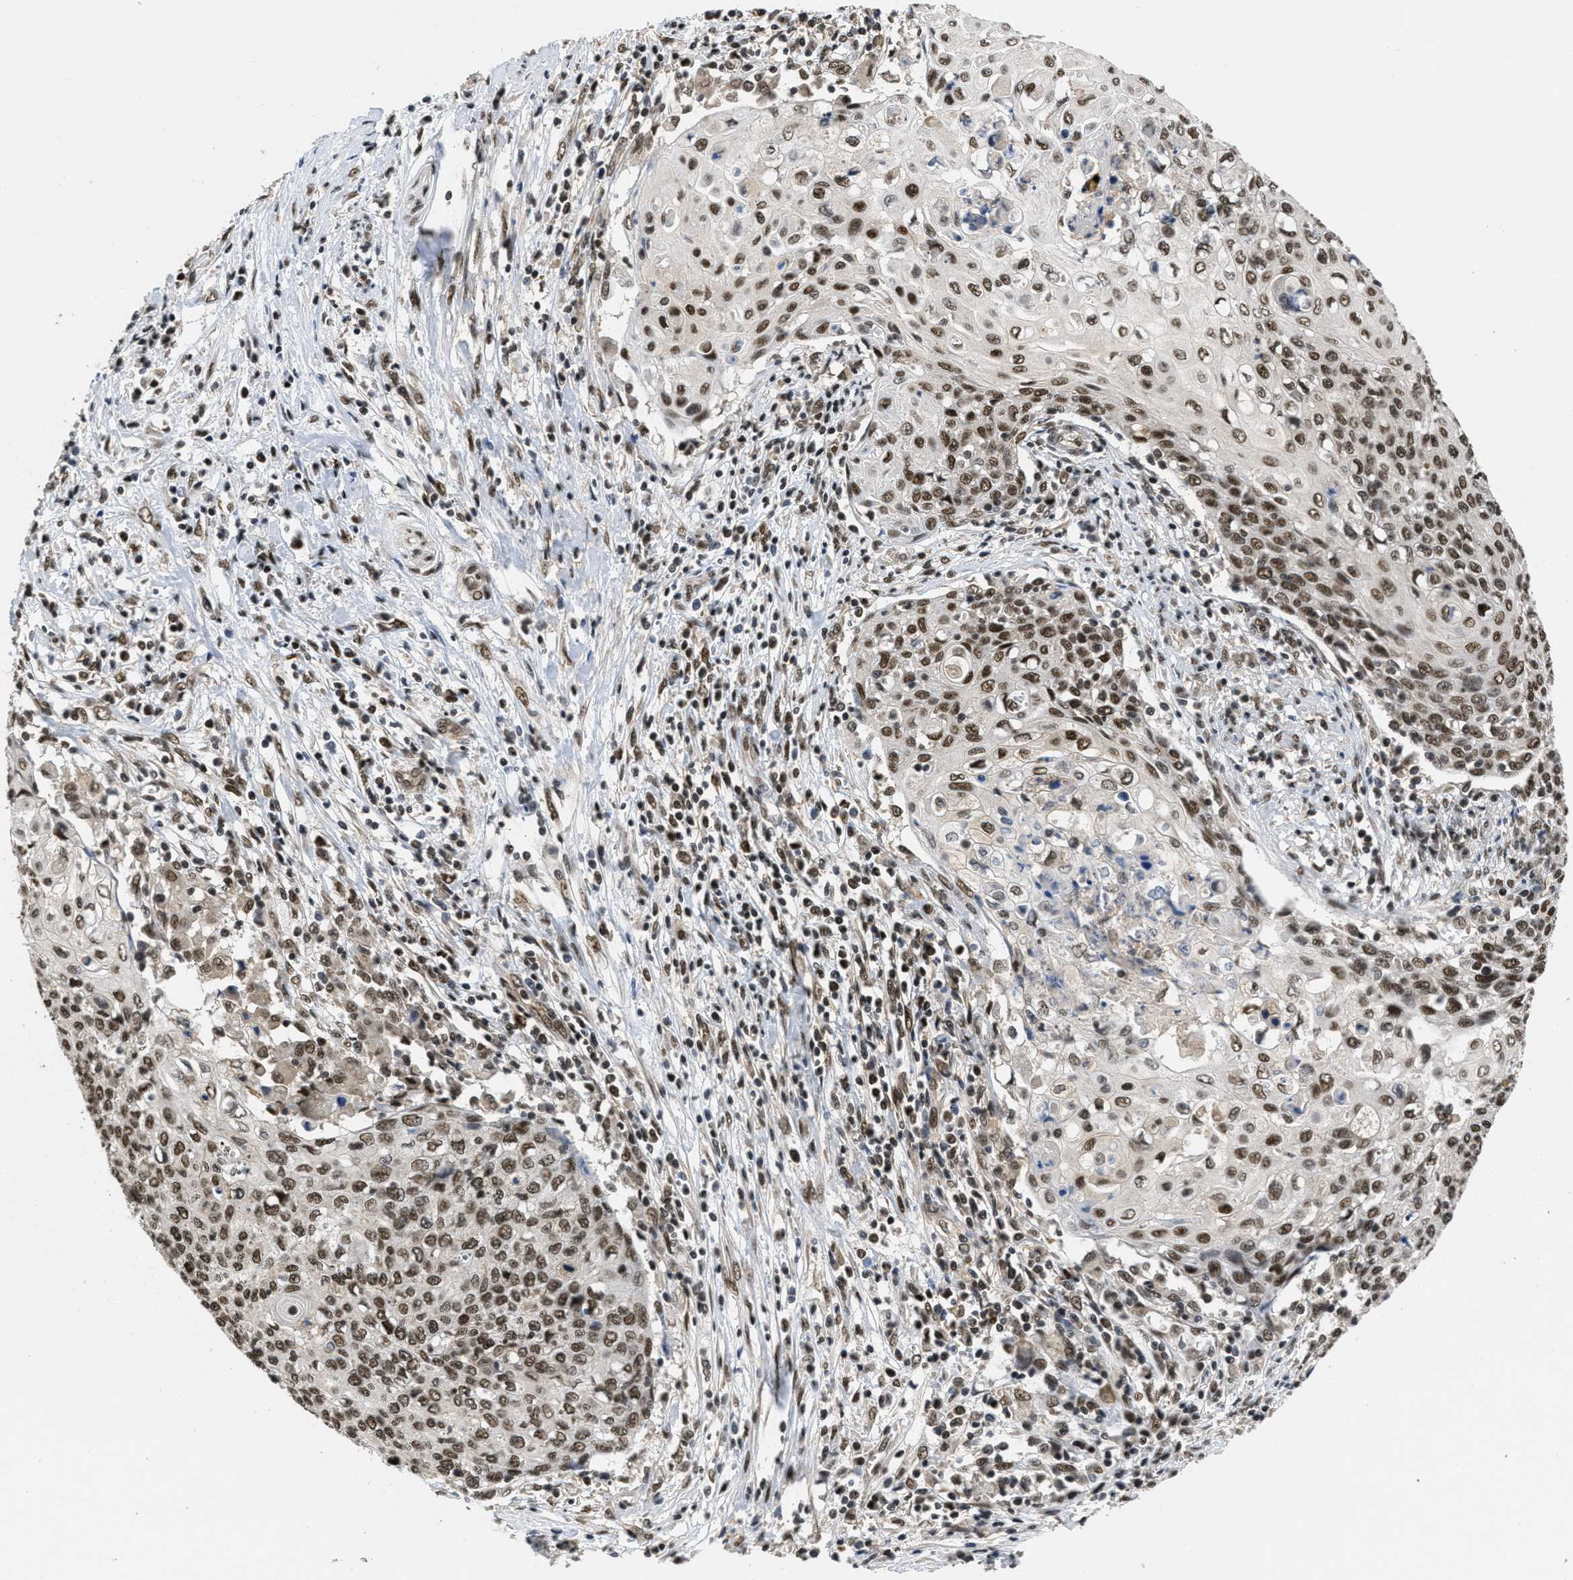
{"staining": {"intensity": "strong", "quantity": ">75%", "location": "nuclear"}, "tissue": "cervical cancer", "cell_type": "Tumor cells", "image_type": "cancer", "snomed": [{"axis": "morphology", "description": "Squamous cell carcinoma, NOS"}, {"axis": "topography", "description": "Cervix"}], "caption": "Brown immunohistochemical staining in human cervical cancer (squamous cell carcinoma) reveals strong nuclear expression in approximately >75% of tumor cells.", "gene": "CUL4B", "patient": {"sex": "female", "age": 39}}